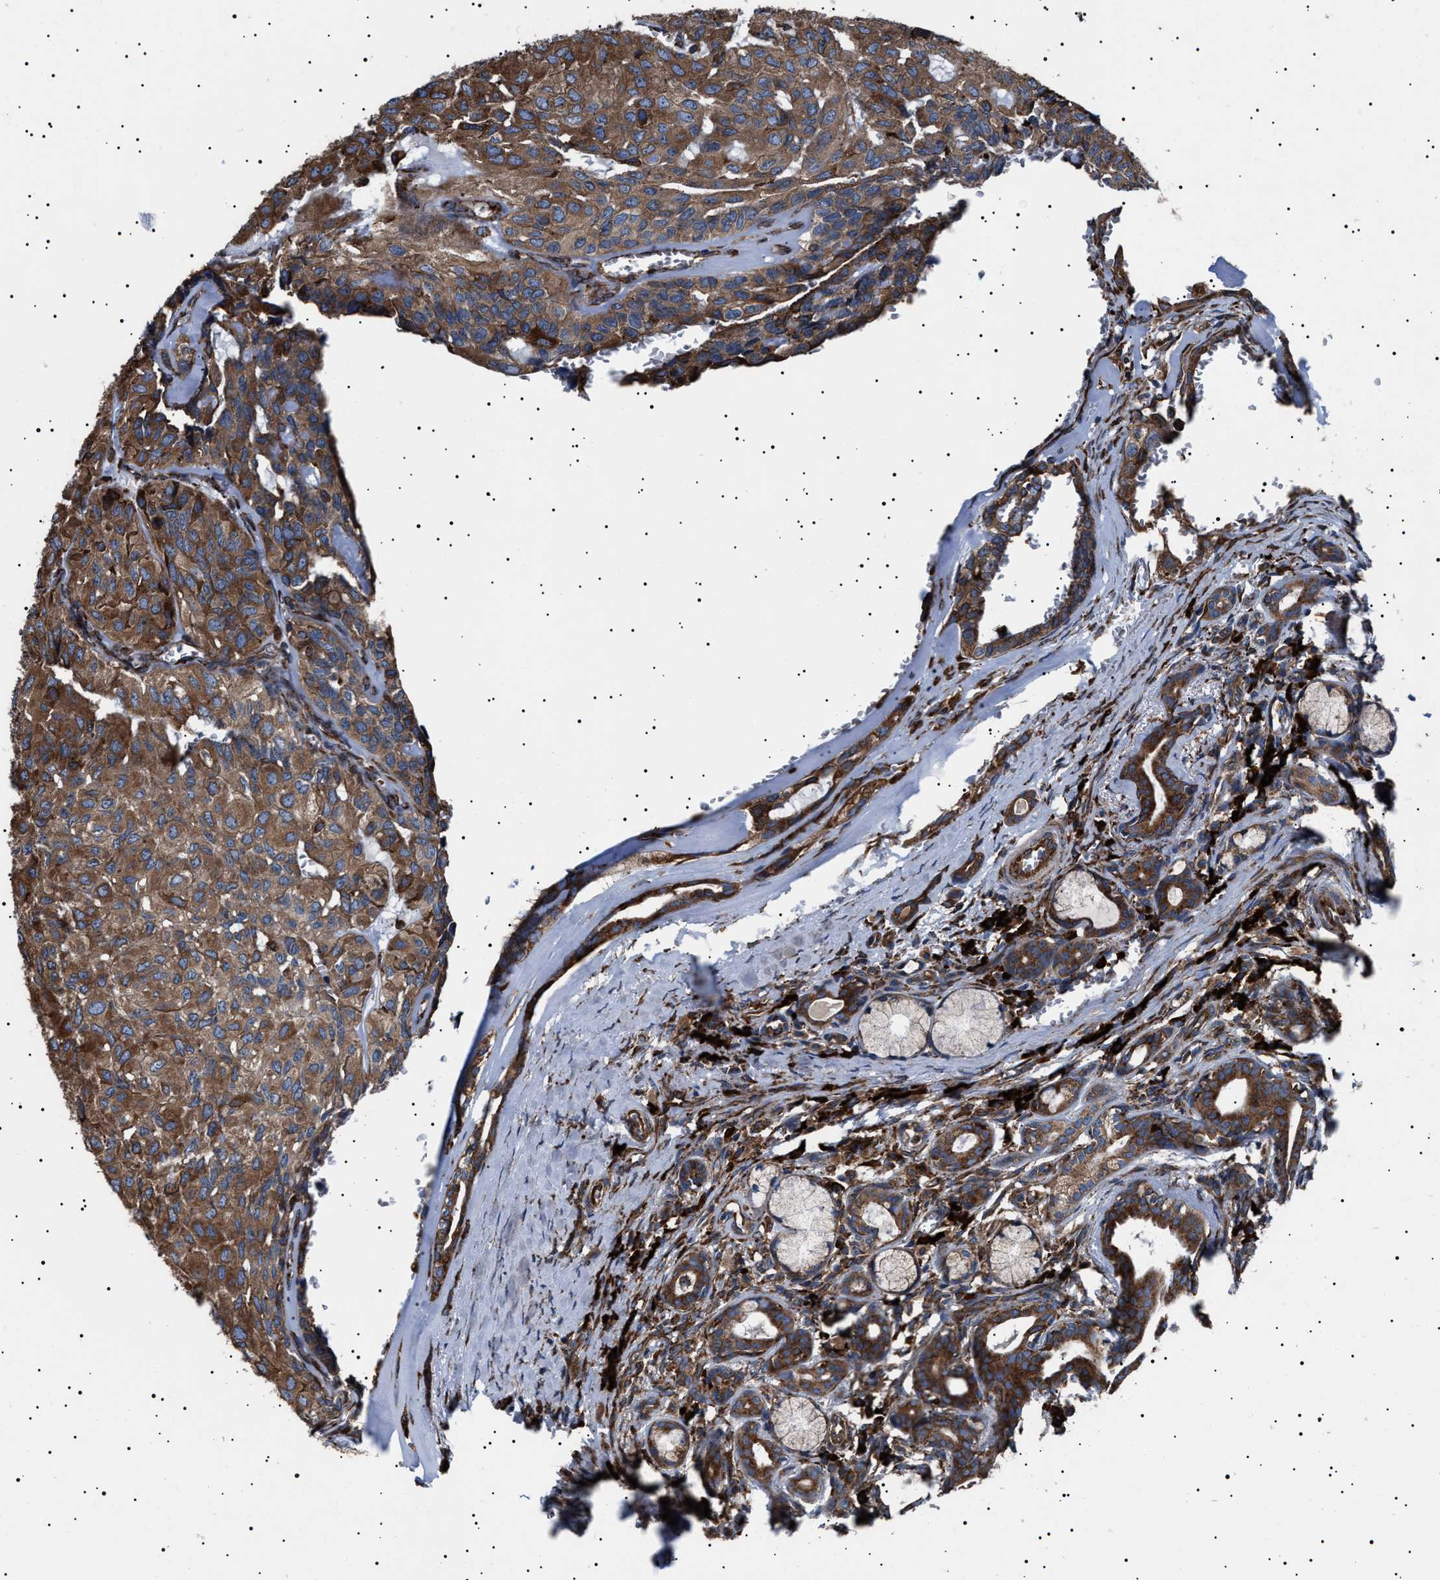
{"staining": {"intensity": "moderate", "quantity": ">75%", "location": "cytoplasmic/membranous"}, "tissue": "head and neck cancer", "cell_type": "Tumor cells", "image_type": "cancer", "snomed": [{"axis": "morphology", "description": "Adenocarcinoma, NOS"}, {"axis": "topography", "description": "Salivary gland, NOS"}, {"axis": "topography", "description": "Head-Neck"}], "caption": "Head and neck adenocarcinoma tissue exhibits moderate cytoplasmic/membranous staining in approximately >75% of tumor cells", "gene": "TOP1MT", "patient": {"sex": "female", "age": 76}}